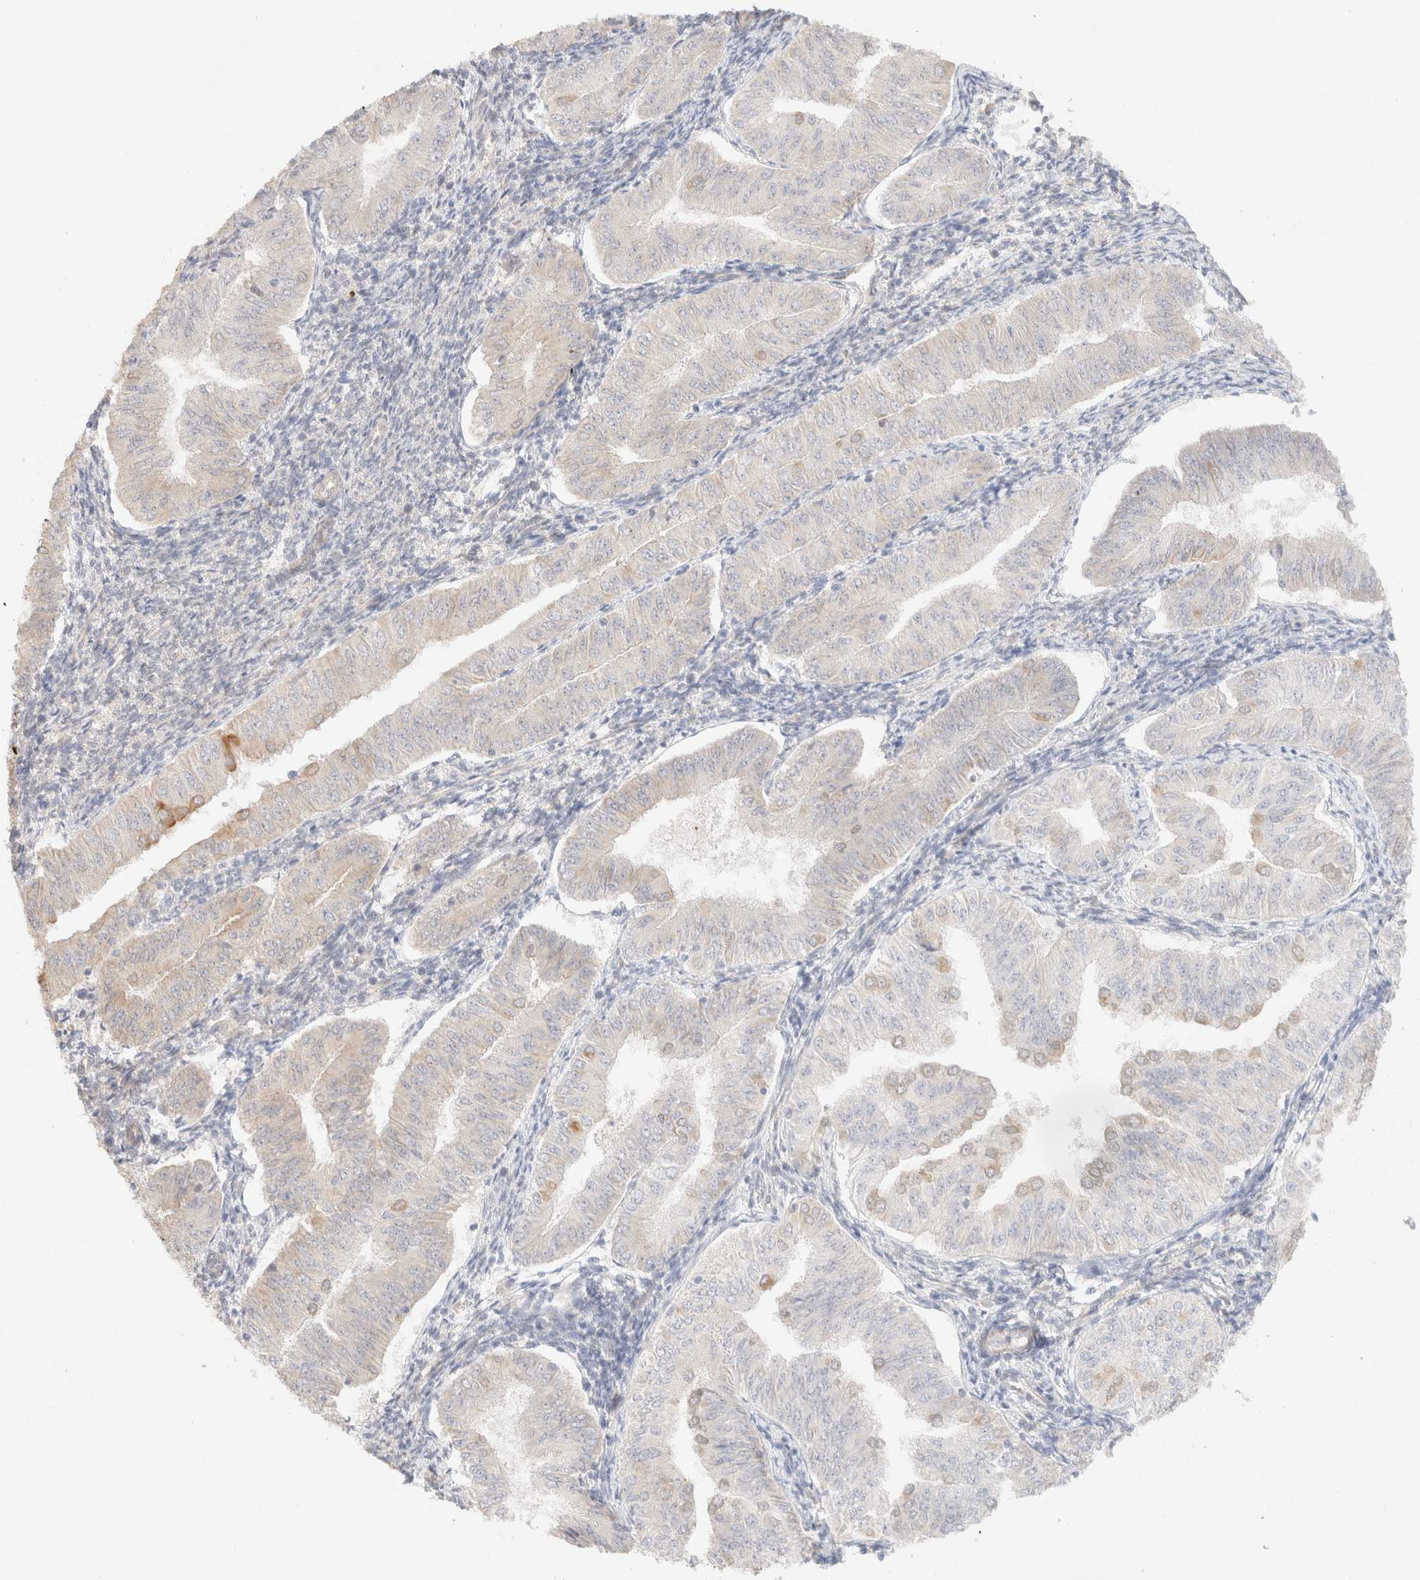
{"staining": {"intensity": "negative", "quantity": "none", "location": "none"}, "tissue": "endometrial cancer", "cell_type": "Tumor cells", "image_type": "cancer", "snomed": [{"axis": "morphology", "description": "Normal tissue, NOS"}, {"axis": "morphology", "description": "Adenocarcinoma, NOS"}, {"axis": "topography", "description": "Endometrium"}], "caption": "IHC image of neoplastic tissue: human adenocarcinoma (endometrial) stained with DAB (3,3'-diaminobenzidine) demonstrates no significant protein expression in tumor cells. (DAB IHC with hematoxylin counter stain).", "gene": "CSNK1E", "patient": {"sex": "female", "age": 53}}